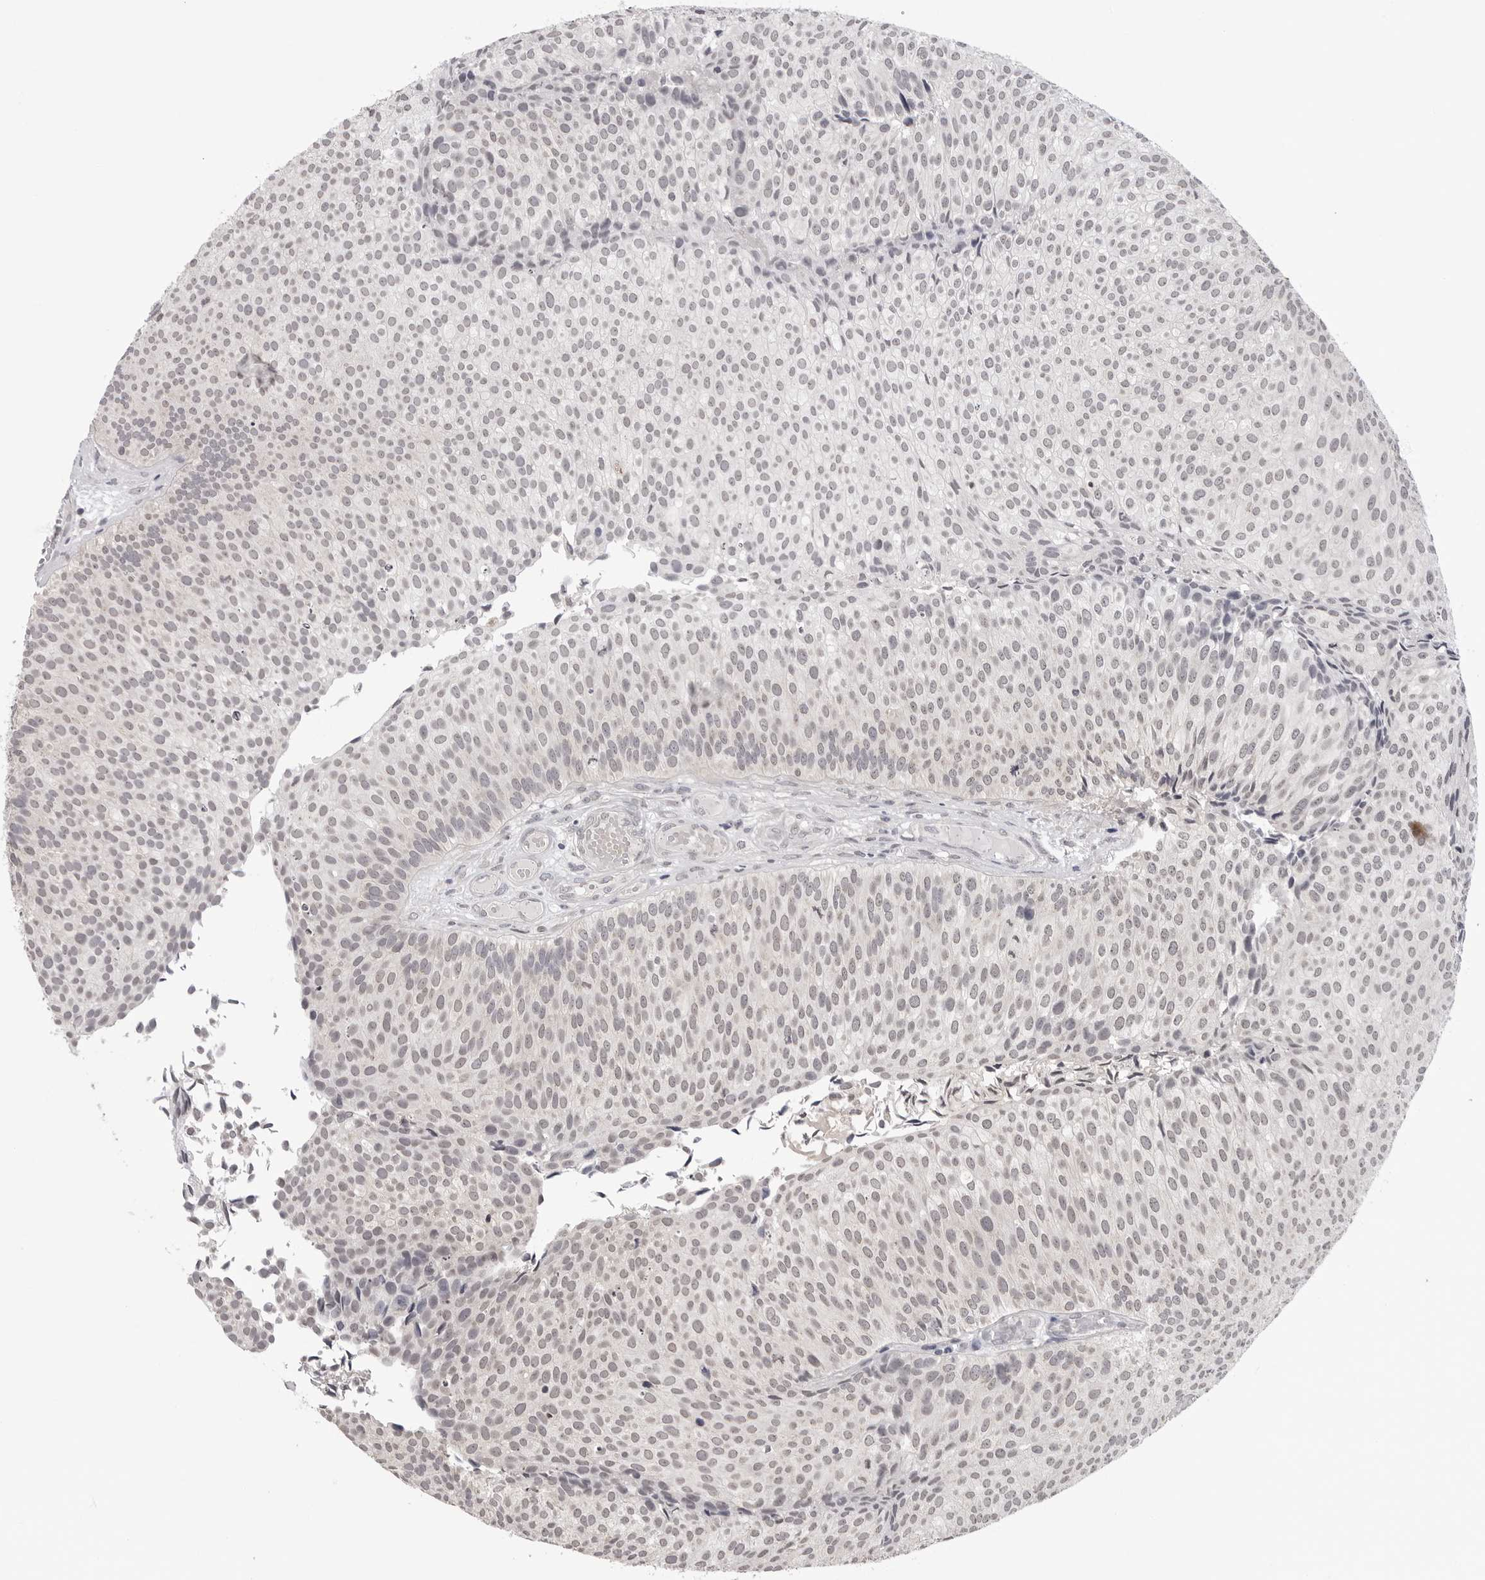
{"staining": {"intensity": "negative", "quantity": "none", "location": "none"}, "tissue": "urothelial cancer", "cell_type": "Tumor cells", "image_type": "cancer", "snomed": [{"axis": "morphology", "description": "Urothelial carcinoma, Low grade"}, {"axis": "topography", "description": "Urinary bladder"}], "caption": "The immunohistochemistry (IHC) photomicrograph has no significant expression in tumor cells of urothelial cancer tissue.", "gene": "CDK20", "patient": {"sex": "male", "age": 86}}